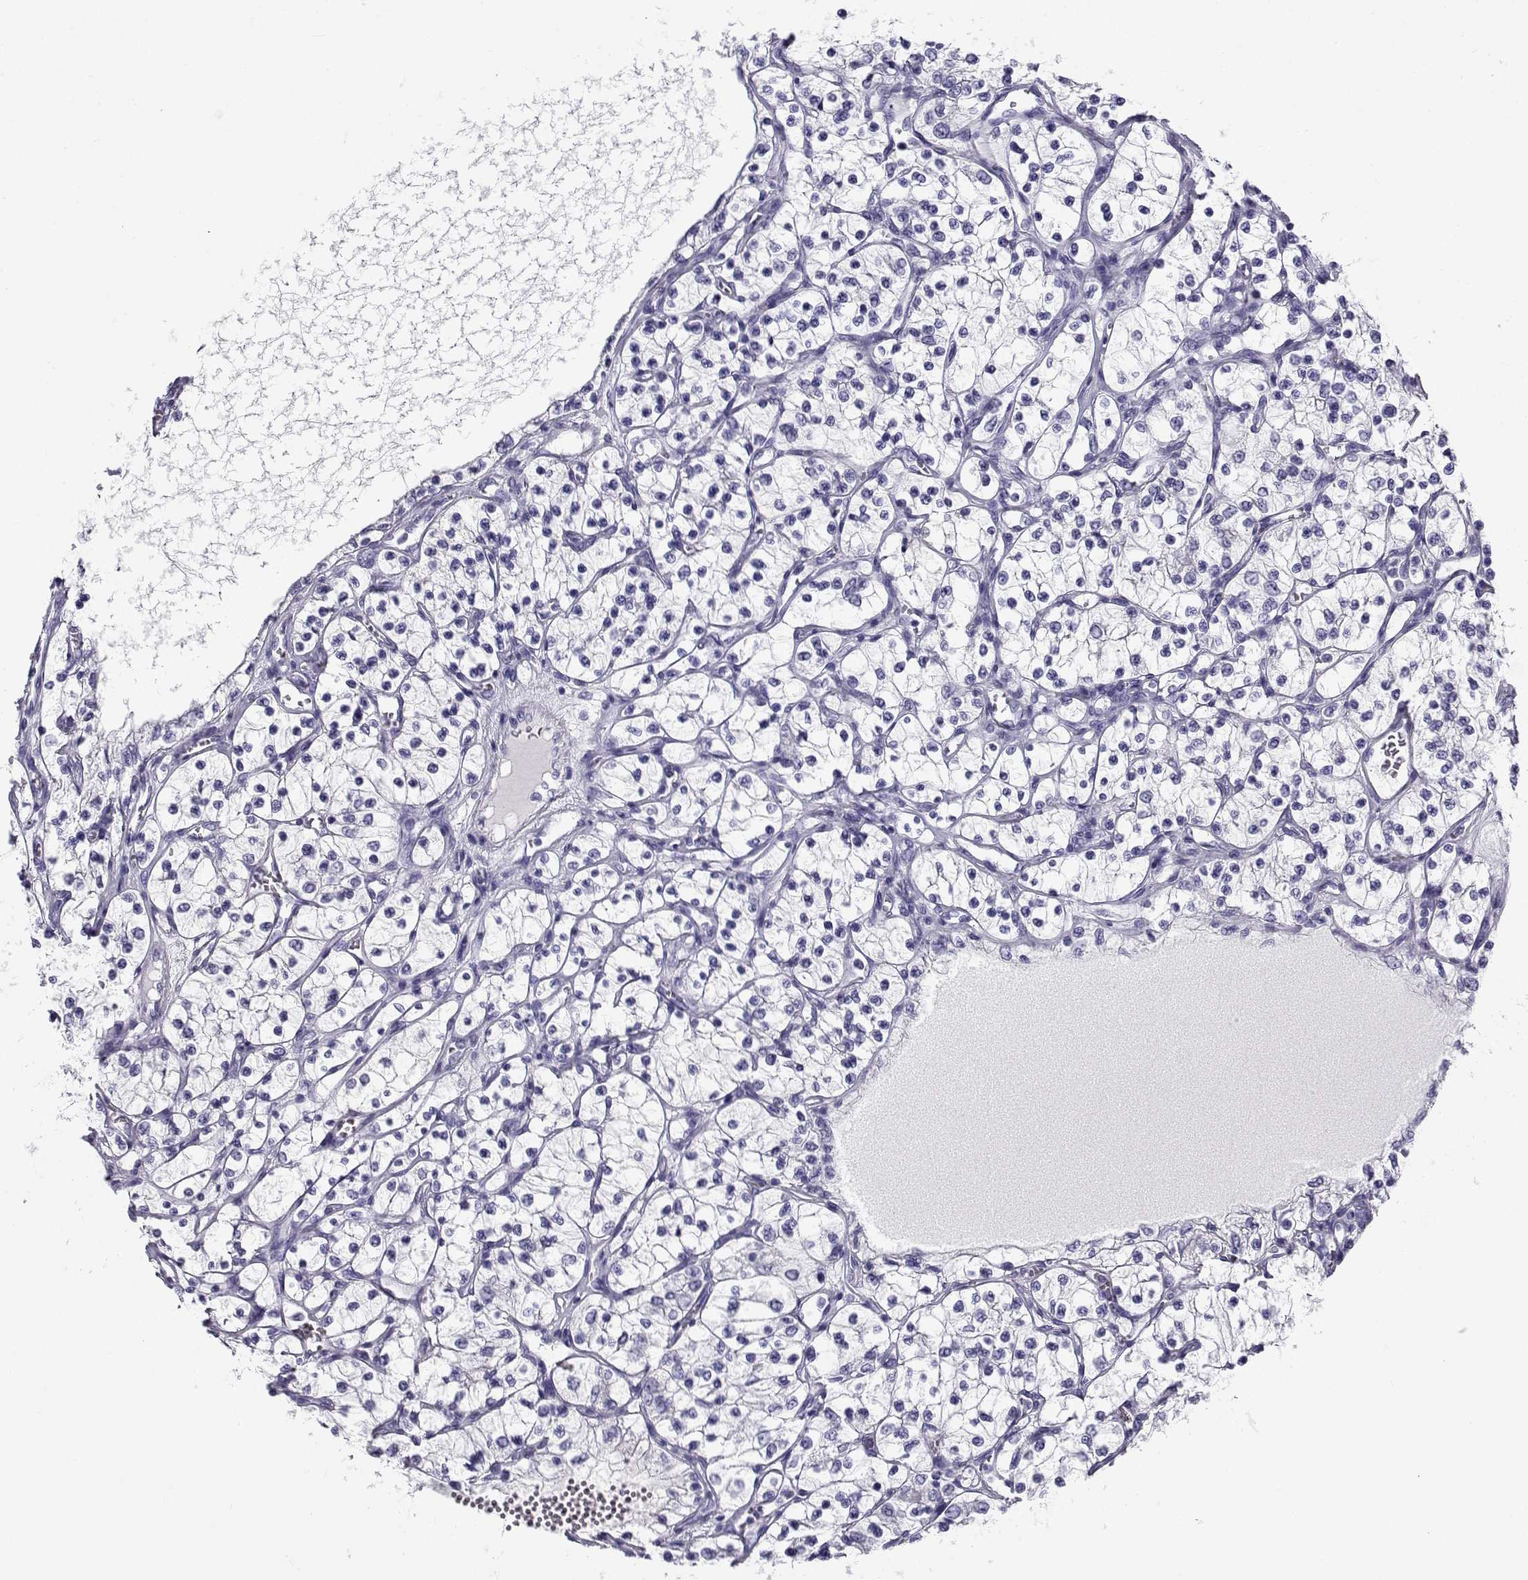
{"staining": {"intensity": "negative", "quantity": "none", "location": "none"}, "tissue": "renal cancer", "cell_type": "Tumor cells", "image_type": "cancer", "snomed": [{"axis": "morphology", "description": "Adenocarcinoma, NOS"}, {"axis": "topography", "description": "Kidney"}], "caption": "The image displays no staining of tumor cells in renal cancer (adenocarcinoma). Brightfield microscopy of immunohistochemistry stained with DAB (brown) and hematoxylin (blue), captured at high magnification.", "gene": "RHOXF2", "patient": {"sex": "female", "age": 69}}